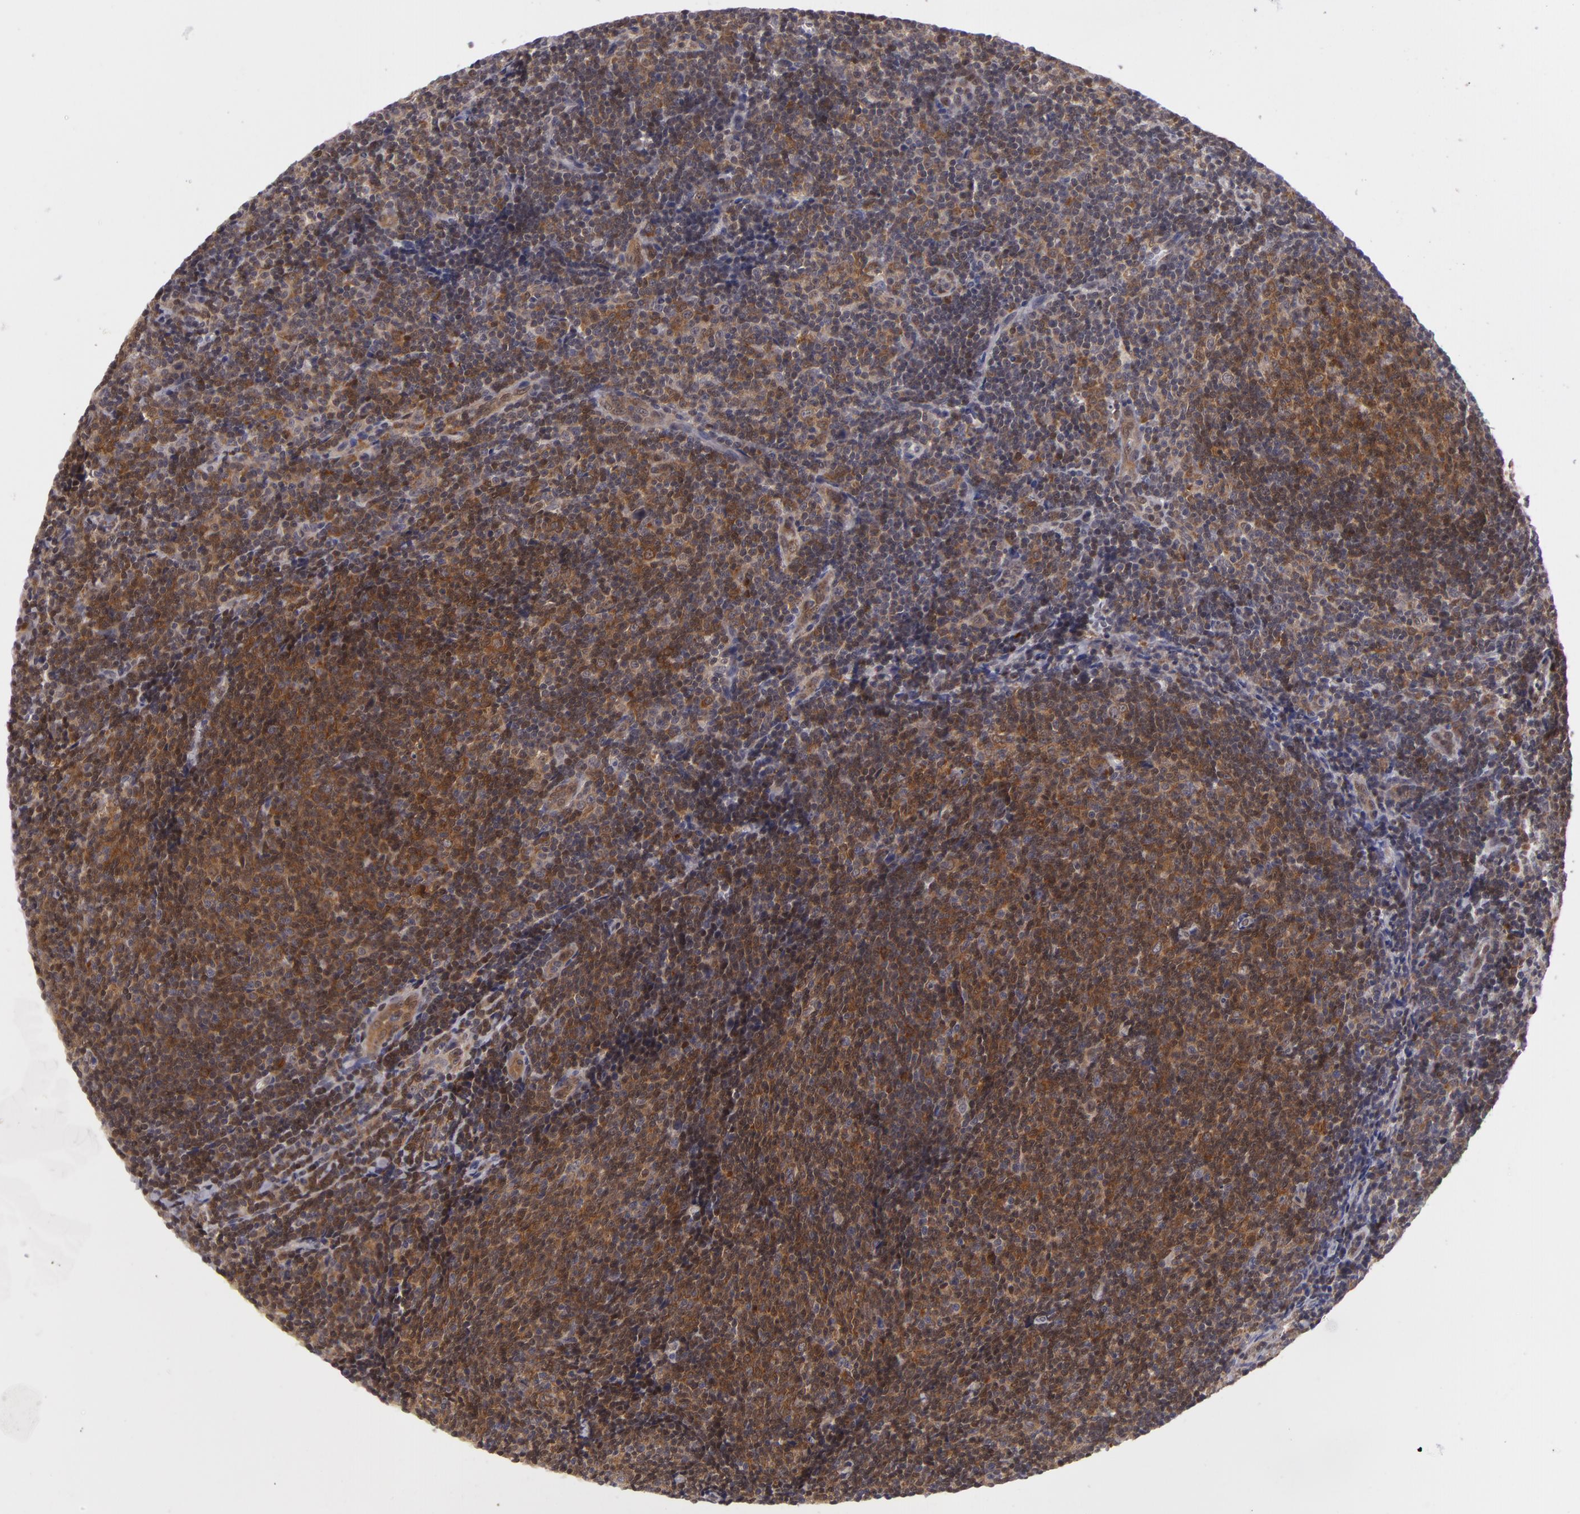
{"staining": {"intensity": "strong", "quantity": ">75%", "location": "cytoplasmic/membranous"}, "tissue": "lymphoma", "cell_type": "Tumor cells", "image_type": "cancer", "snomed": [{"axis": "morphology", "description": "Malignant lymphoma, non-Hodgkin's type, Low grade"}, {"axis": "topography", "description": "Lymph node"}], "caption": "High-power microscopy captured an immunohistochemistry (IHC) histopathology image of lymphoma, revealing strong cytoplasmic/membranous expression in about >75% of tumor cells. The staining was performed using DAB (3,3'-diaminobenzidine), with brown indicating positive protein expression. Nuclei are stained blue with hematoxylin.", "gene": "BCL10", "patient": {"sex": "male", "age": 49}}